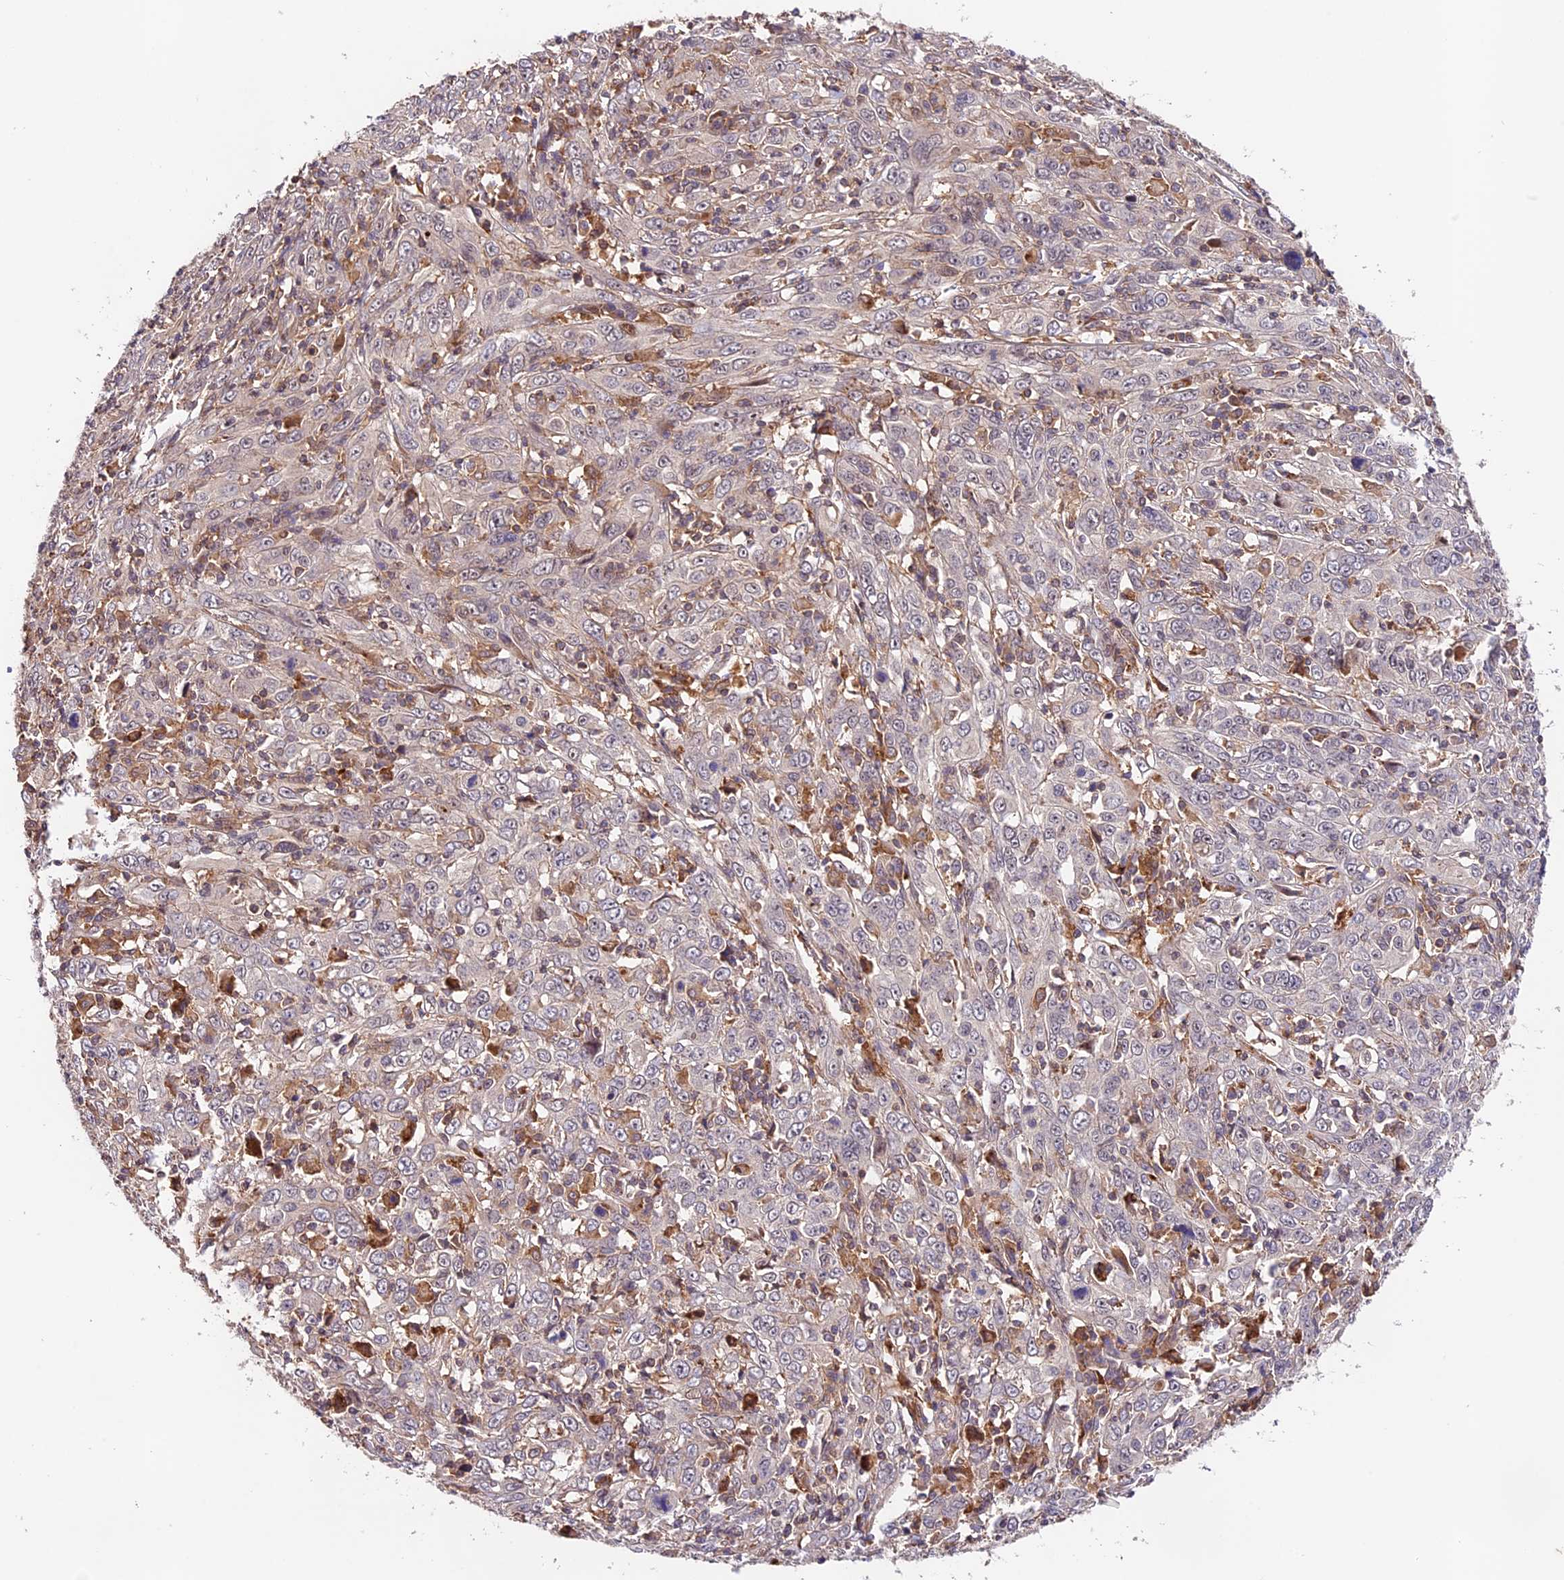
{"staining": {"intensity": "negative", "quantity": "none", "location": "none"}, "tissue": "cervical cancer", "cell_type": "Tumor cells", "image_type": "cancer", "snomed": [{"axis": "morphology", "description": "Squamous cell carcinoma, NOS"}, {"axis": "topography", "description": "Cervix"}], "caption": "Tumor cells show no significant positivity in squamous cell carcinoma (cervical).", "gene": "CACNA1H", "patient": {"sex": "female", "age": 46}}